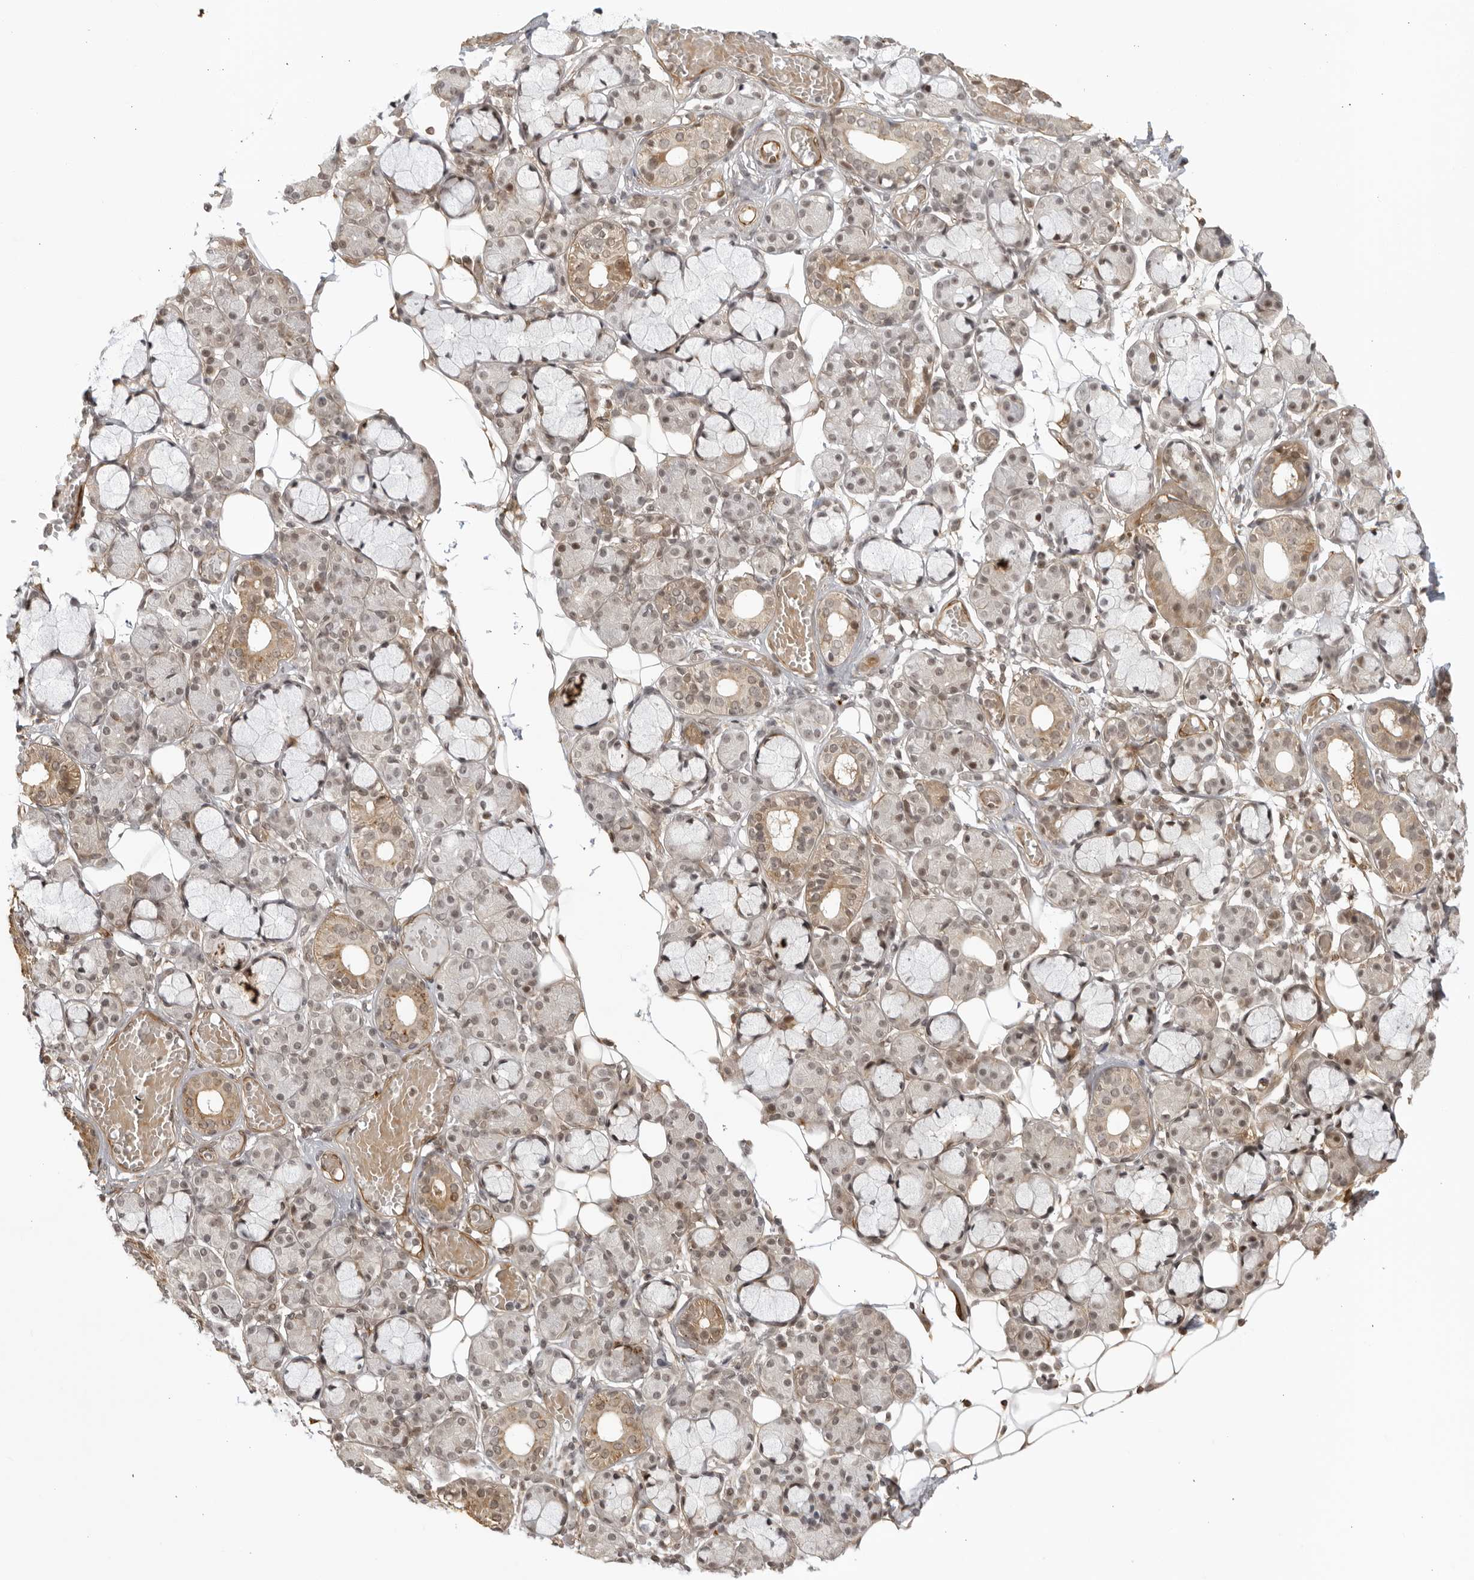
{"staining": {"intensity": "weak", "quantity": "25%-75%", "location": "cytoplasmic/membranous,nuclear"}, "tissue": "salivary gland", "cell_type": "Glandular cells", "image_type": "normal", "snomed": [{"axis": "morphology", "description": "Normal tissue, NOS"}, {"axis": "topography", "description": "Salivary gland"}], "caption": "A high-resolution histopathology image shows immunohistochemistry staining of normal salivary gland, which demonstrates weak cytoplasmic/membranous,nuclear positivity in approximately 25%-75% of glandular cells.", "gene": "TCF21", "patient": {"sex": "male", "age": 63}}